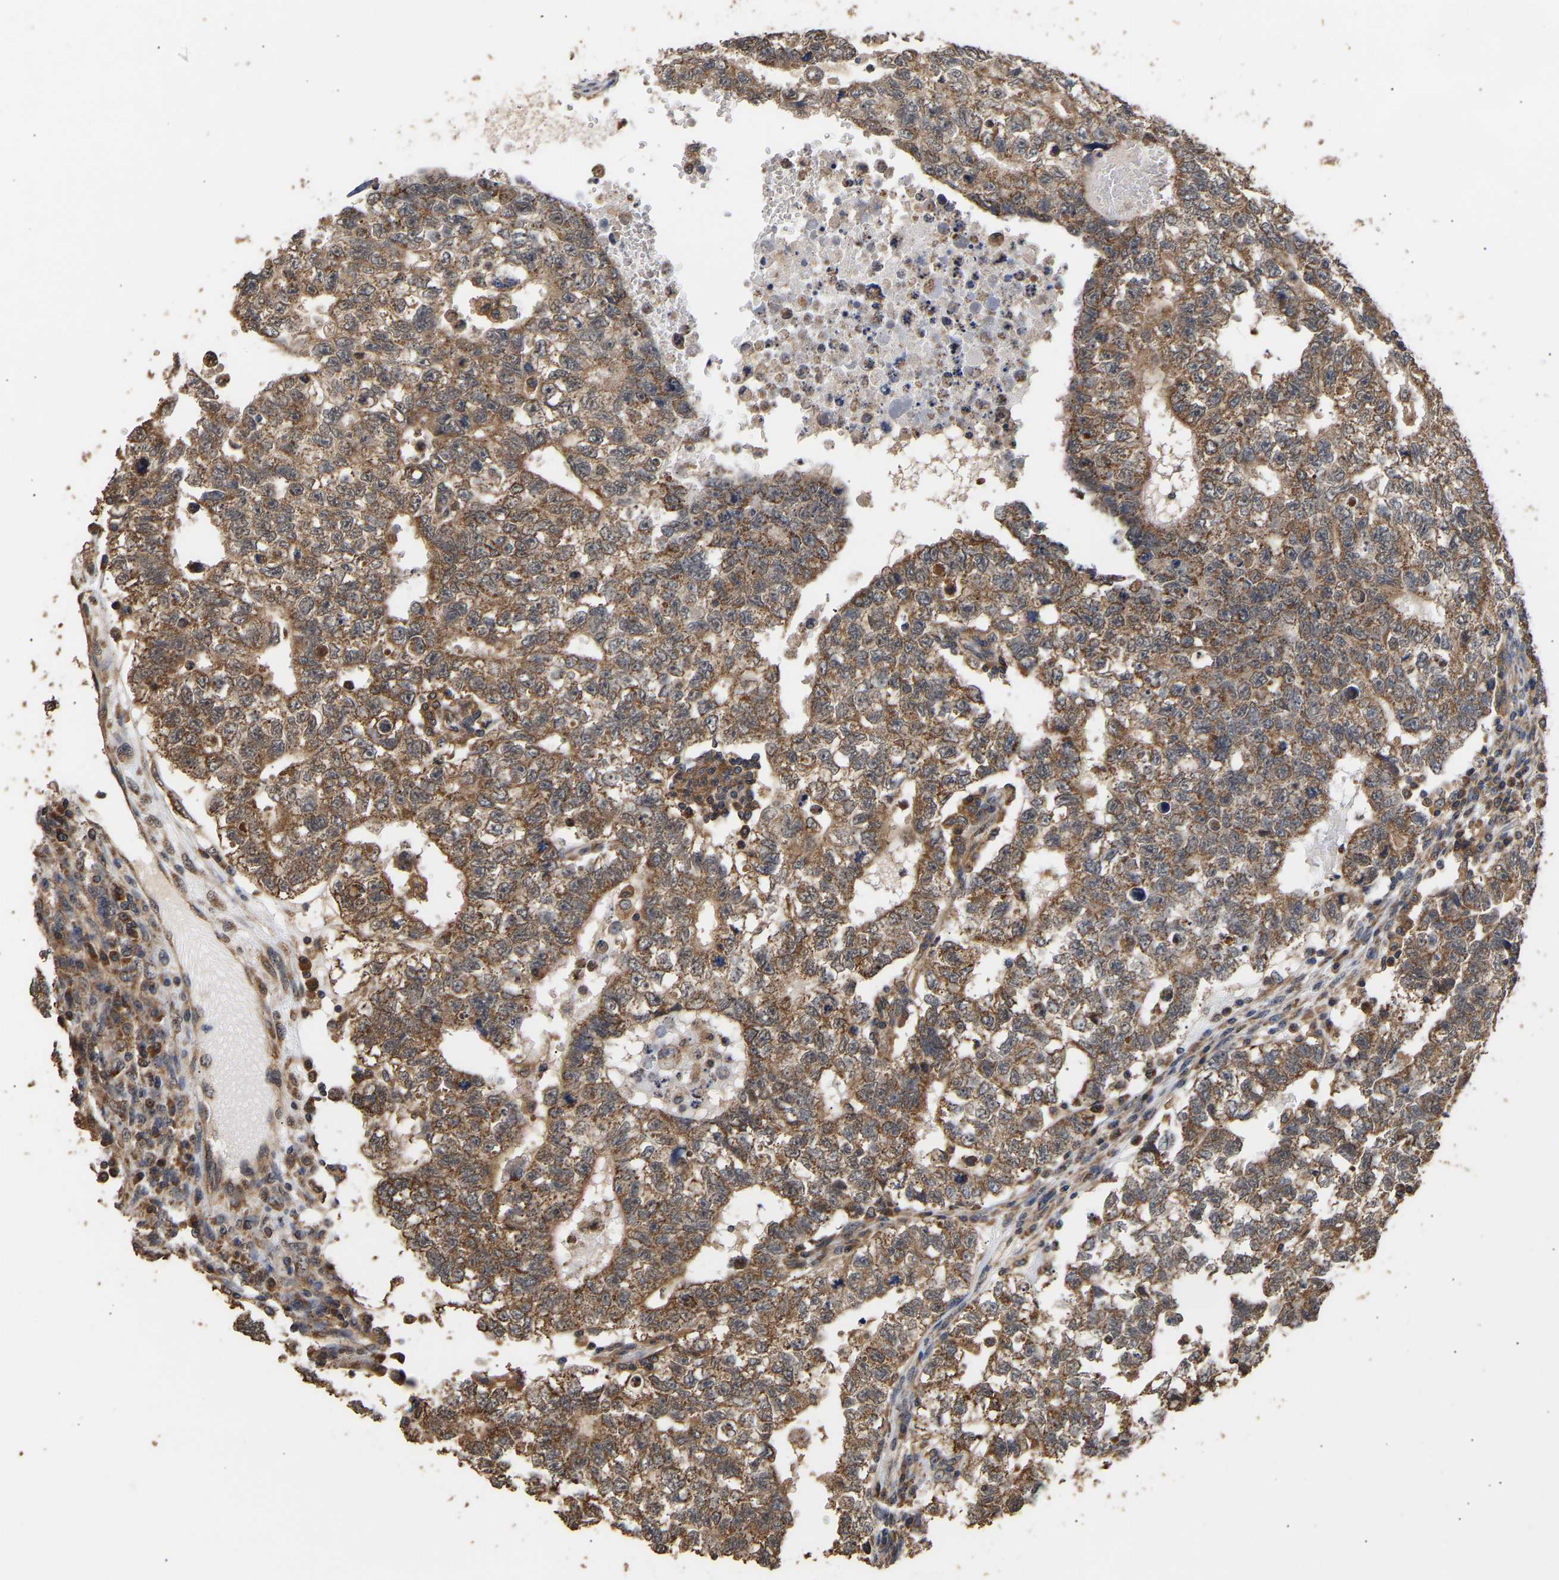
{"staining": {"intensity": "moderate", "quantity": ">75%", "location": "cytoplasmic/membranous"}, "tissue": "testis cancer", "cell_type": "Tumor cells", "image_type": "cancer", "snomed": [{"axis": "morphology", "description": "Seminoma, NOS"}, {"axis": "morphology", "description": "Carcinoma, Embryonal, NOS"}, {"axis": "topography", "description": "Testis"}], "caption": "Testis cancer stained for a protein (brown) shows moderate cytoplasmic/membranous positive staining in about >75% of tumor cells.", "gene": "ZNF26", "patient": {"sex": "male", "age": 38}}